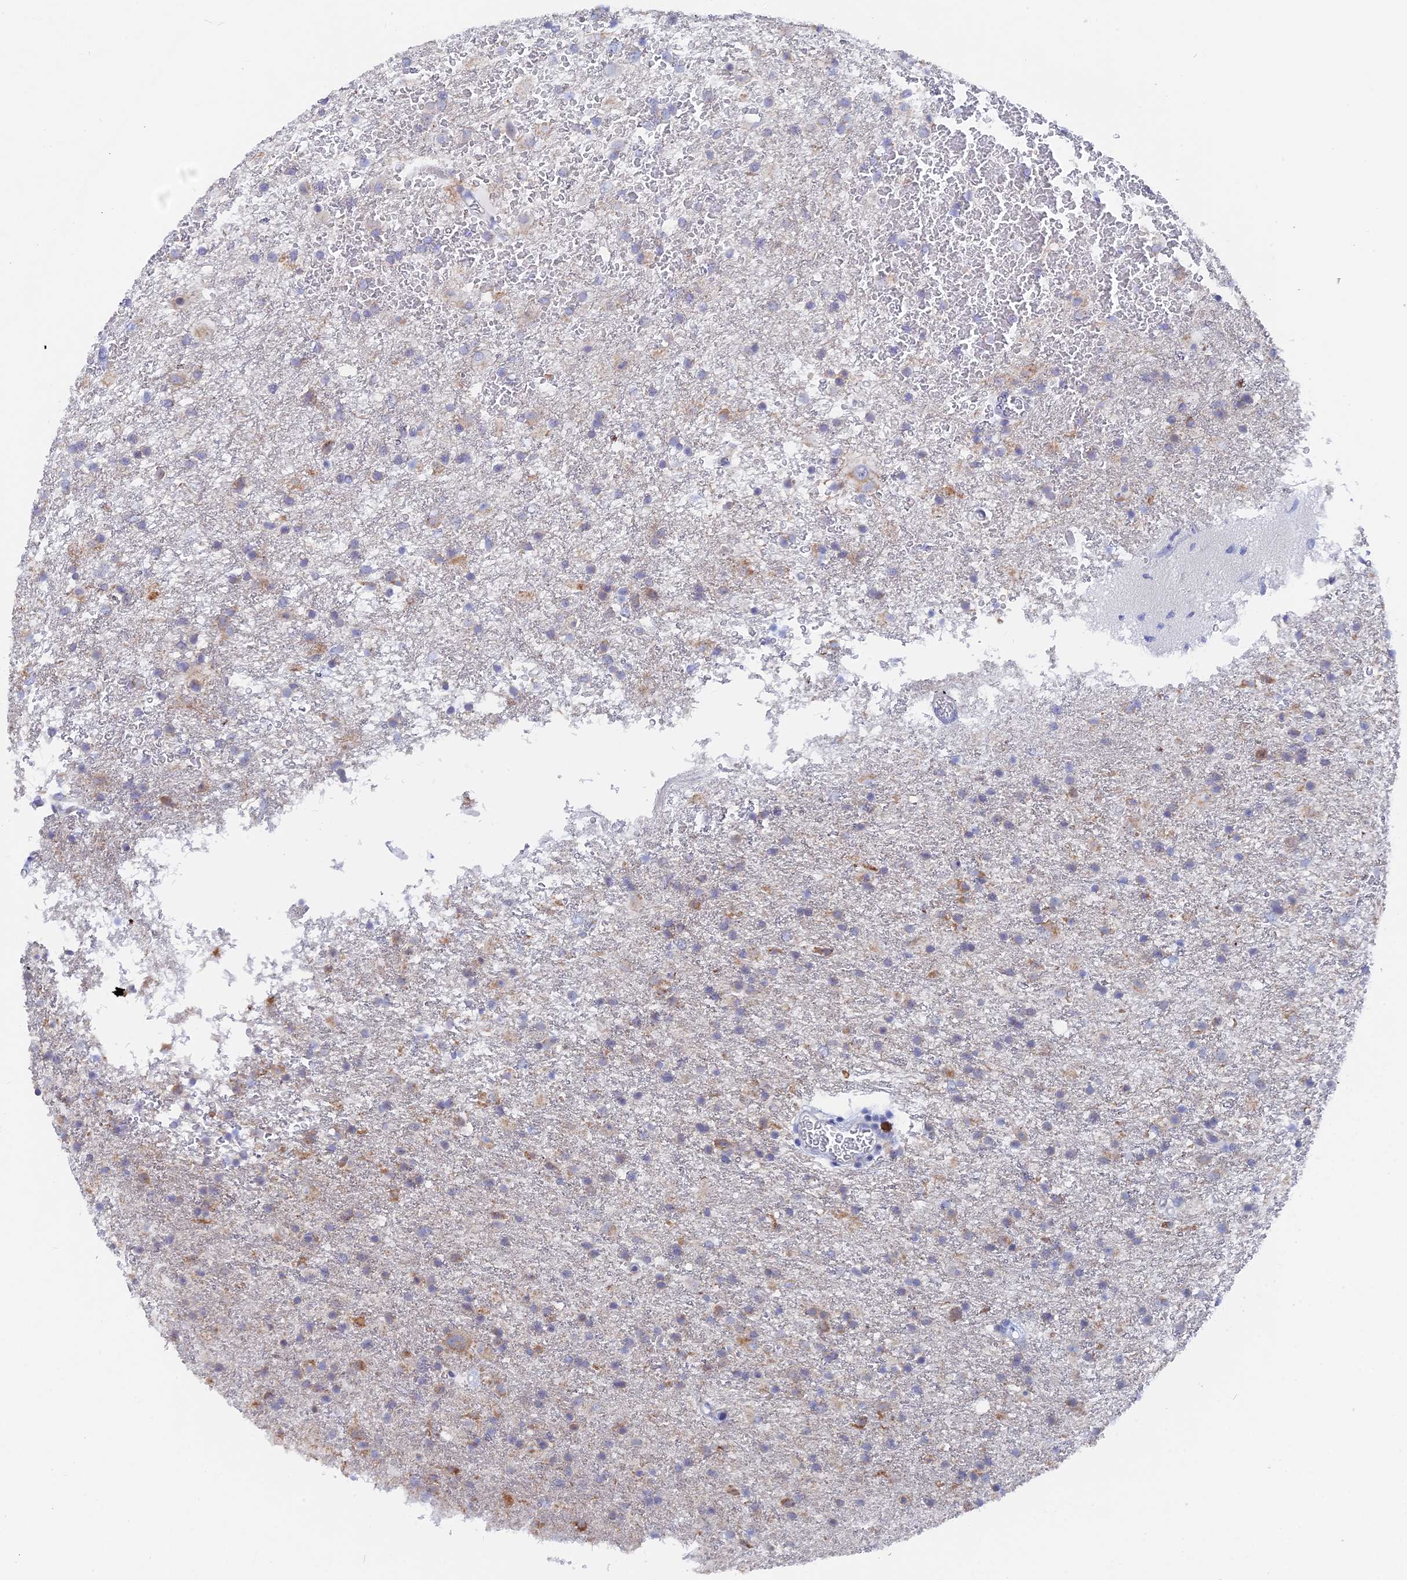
{"staining": {"intensity": "weak", "quantity": "<25%", "location": "cytoplasmic/membranous"}, "tissue": "glioma", "cell_type": "Tumor cells", "image_type": "cancer", "snomed": [{"axis": "morphology", "description": "Glioma, malignant, Low grade"}, {"axis": "topography", "description": "Brain"}], "caption": "Immunohistochemical staining of human malignant glioma (low-grade) shows no significant staining in tumor cells.", "gene": "DACT3", "patient": {"sex": "male", "age": 65}}